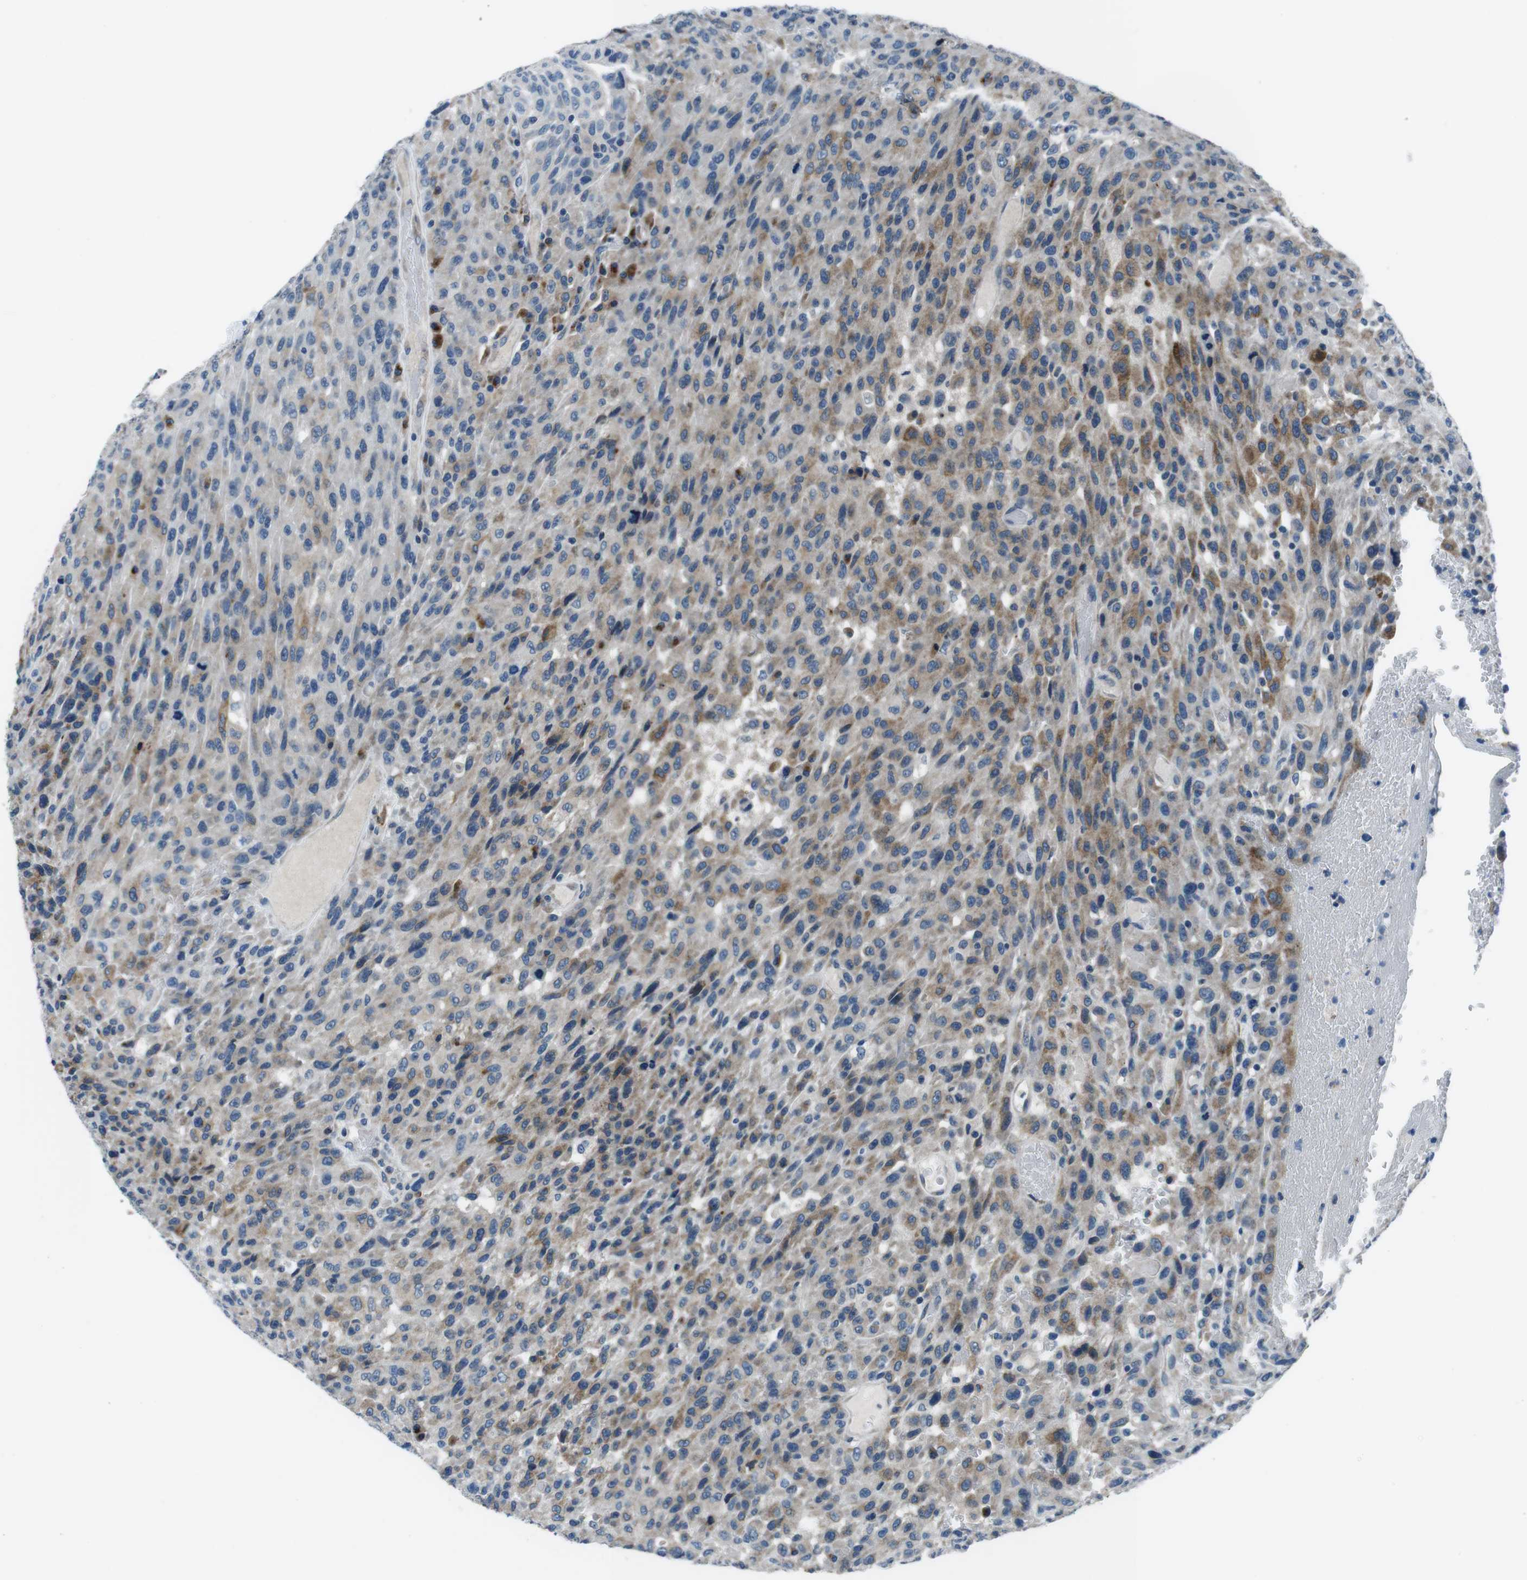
{"staining": {"intensity": "moderate", "quantity": ">75%", "location": "cytoplasmic/membranous"}, "tissue": "urothelial cancer", "cell_type": "Tumor cells", "image_type": "cancer", "snomed": [{"axis": "morphology", "description": "Urothelial carcinoma, High grade"}, {"axis": "topography", "description": "Urinary bladder"}], "caption": "DAB (3,3'-diaminobenzidine) immunohistochemical staining of urothelial cancer shows moderate cytoplasmic/membranous protein staining in approximately >75% of tumor cells.", "gene": "NUCB2", "patient": {"sex": "male", "age": 66}}